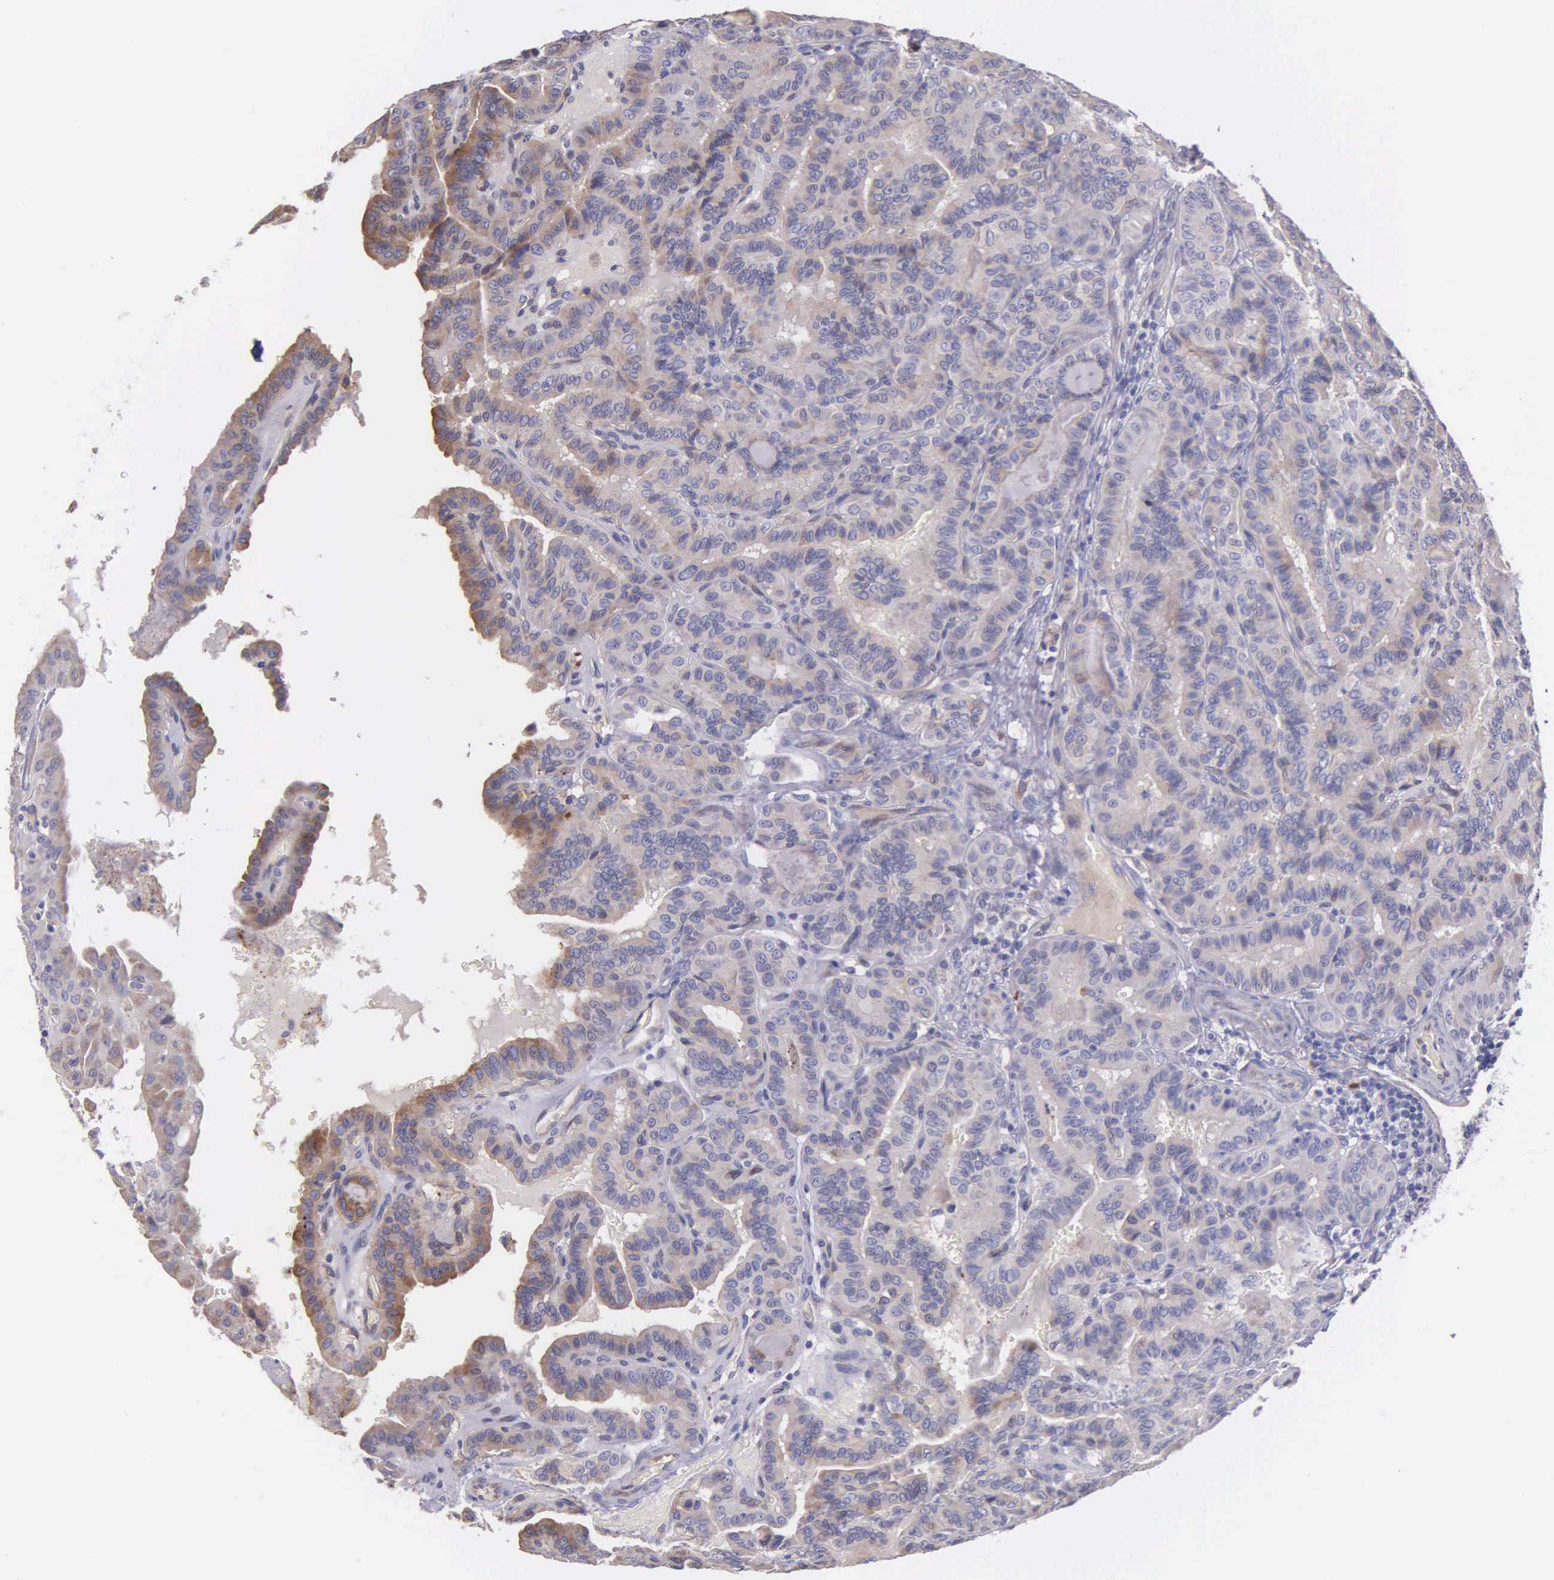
{"staining": {"intensity": "weak", "quantity": ">75%", "location": "cytoplasmic/membranous"}, "tissue": "thyroid cancer", "cell_type": "Tumor cells", "image_type": "cancer", "snomed": [{"axis": "morphology", "description": "Papillary adenocarcinoma, NOS"}, {"axis": "topography", "description": "Thyroid gland"}], "caption": "The immunohistochemical stain highlights weak cytoplasmic/membranous staining in tumor cells of thyroid cancer tissue.", "gene": "ZC3H12B", "patient": {"sex": "male", "age": 87}}